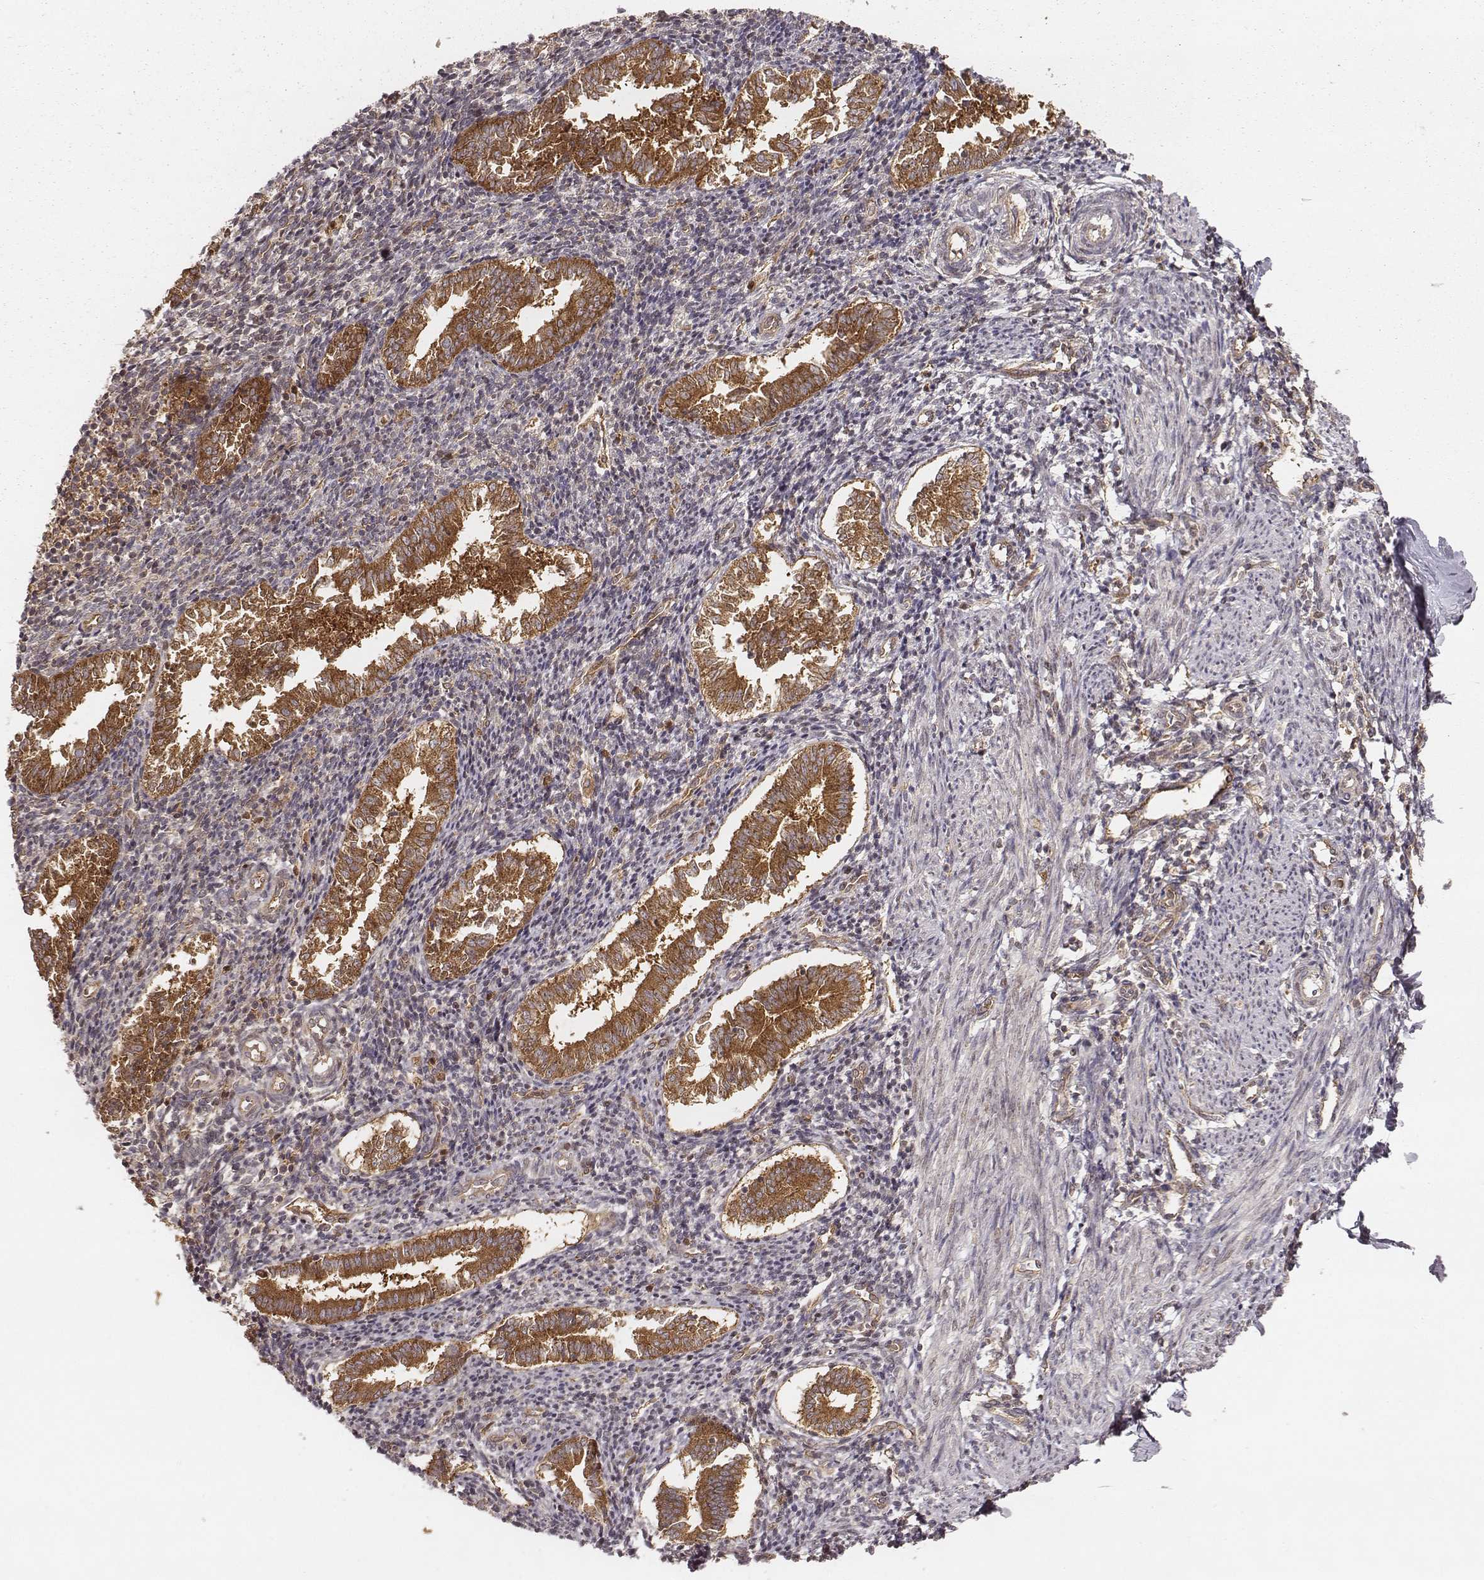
{"staining": {"intensity": "weak", "quantity": ">75%", "location": "cytoplasmic/membranous"}, "tissue": "endometrium", "cell_type": "Cells in endometrial stroma", "image_type": "normal", "snomed": [{"axis": "morphology", "description": "Normal tissue, NOS"}, {"axis": "topography", "description": "Endometrium"}], "caption": "Approximately >75% of cells in endometrial stroma in benign endometrium exhibit weak cytoplasmic/membranous protein positivity as visualized by brown immunohistochemical staining.", "gene": "VPS26A", "patient": {"sex": "female", "age": 25}}